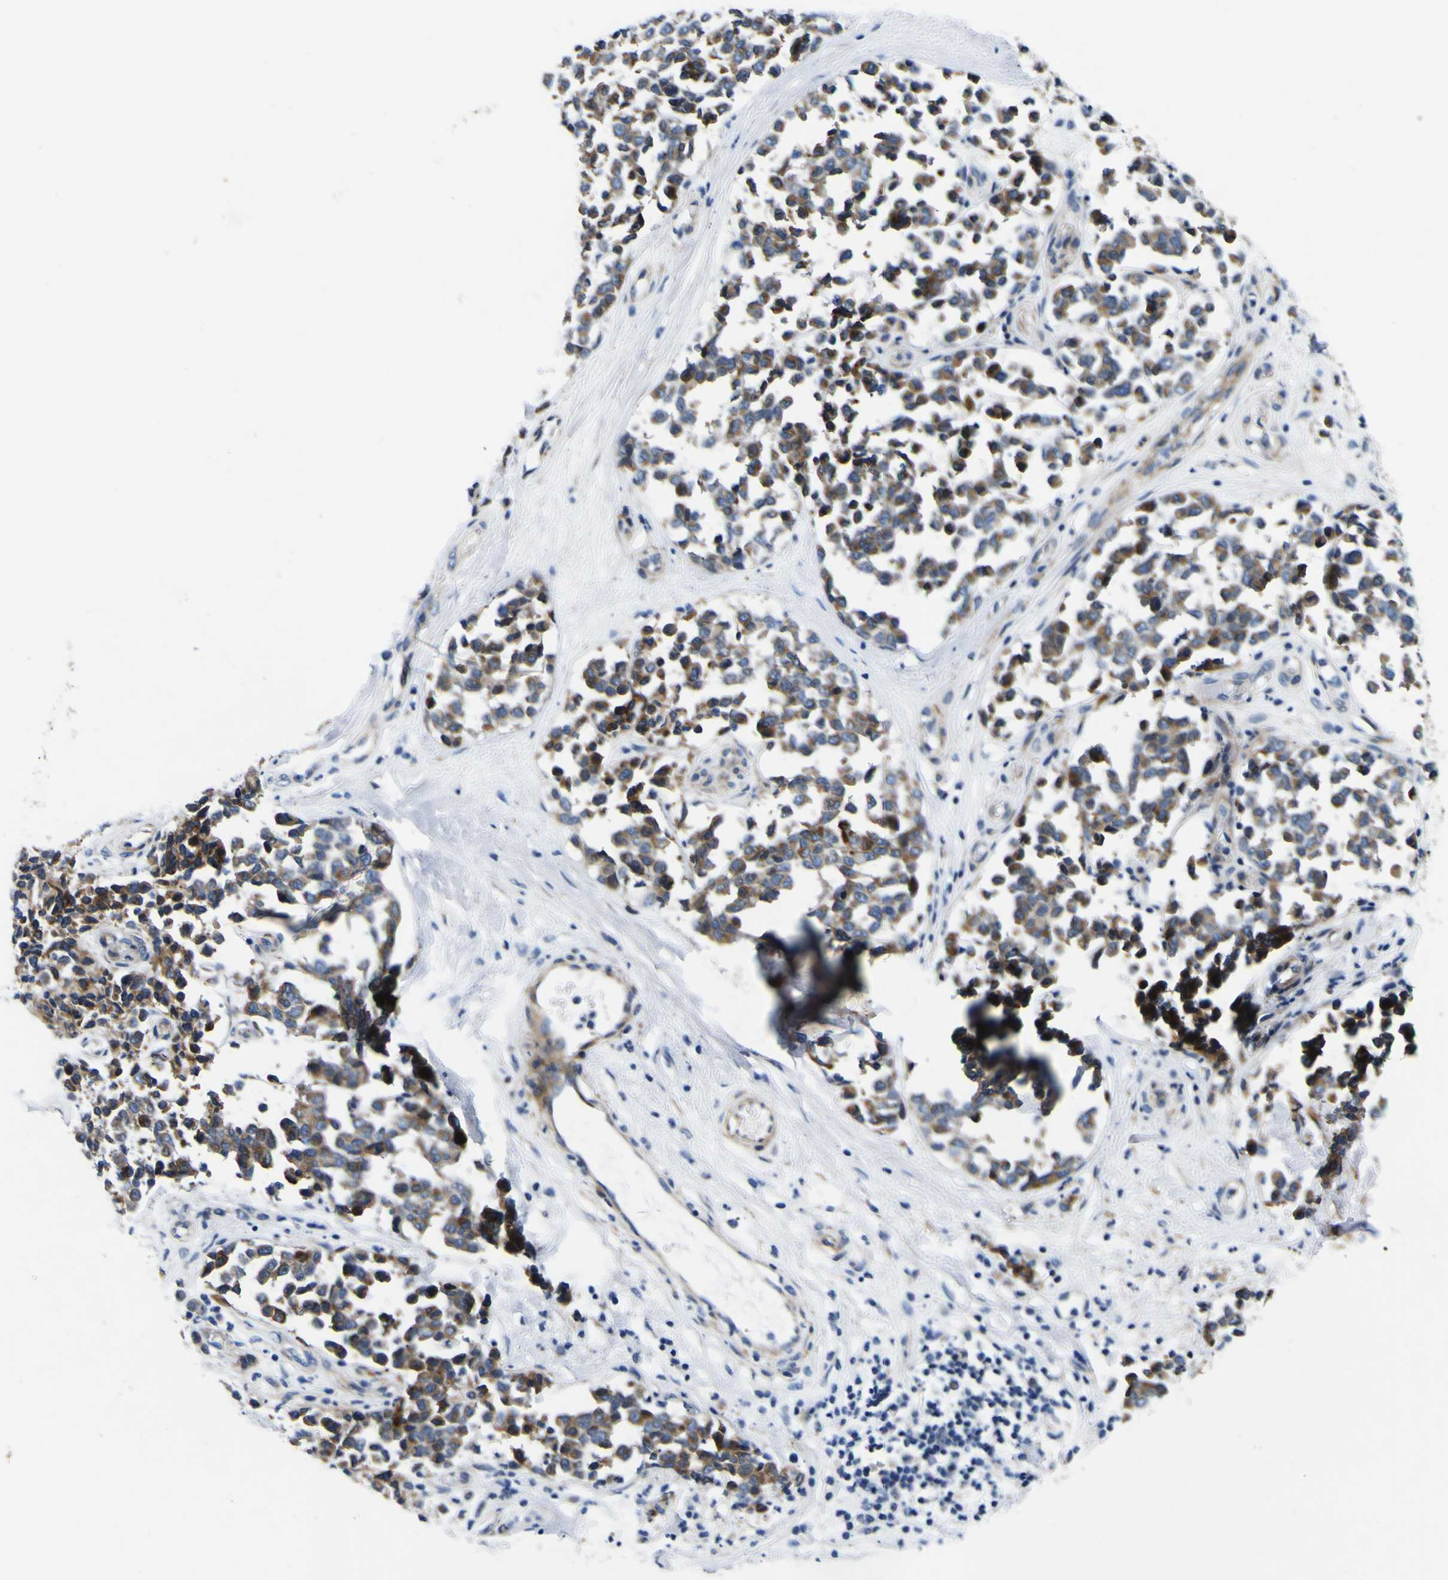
{"staining": {"intensity": "moderate", "quantity": ">75%", "location": "cytoplasmic/membranous"}, "tissue": "melanoma", "cell_type": "Tumor cells", "image_type": "cancer", "snomed": [{"axis": "morphology", "description": "Malignant melanoma, NOS"}, {"axis": "topography", "description": "Skin"}], "caption": "Immunohistochemistry of human melanoma demonstrates medium levels of moderate cytoplasmic/membranous expression in about >75% of tumor cells. Using DAB (brown) and hematoxylin (blue) stains, captured at high magnification using brightfield microscopy.", "gene": "AGAP3", "patient": {"sex": "female", "age": 64}}